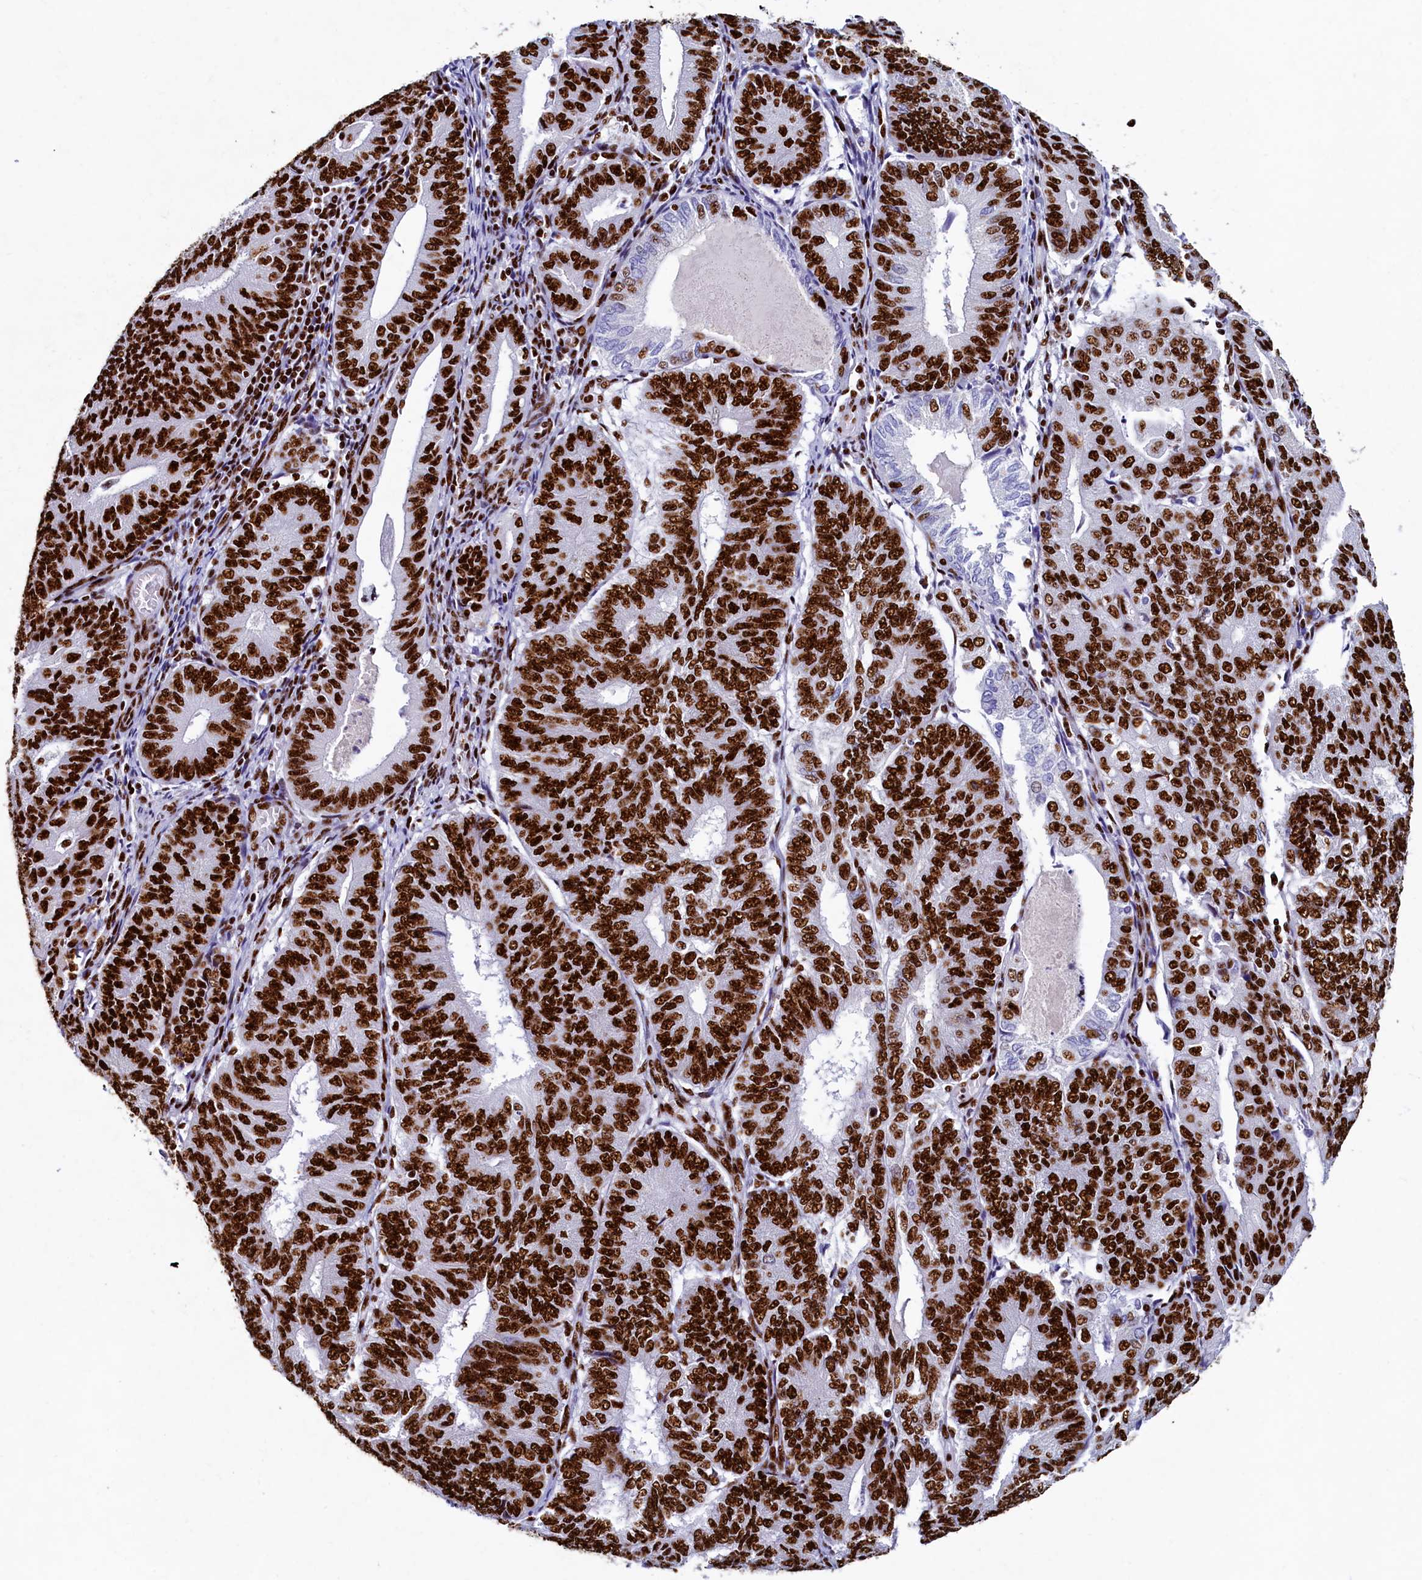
{"staining": {"intensity": "strong", "quantity": ">75%", "location": "nuclear"}, "tissue": "endometrial cancer", "cell_type": "Tumor cells", "image_type": "cancer", "snomed": [{"axis": "morphology", "description": "Adenocarcinoma, NOS"}, {"axis": "topography", "description": "Endometrium"}], "caption": "There is high levels of strong nuclear staining in tumor cells of endometrial adenocarcinoma, as demonstrated by immunohistochemical staining (brown color).", "gene": "SRRM2", "patient": {"sex": "female", "age": 81}}